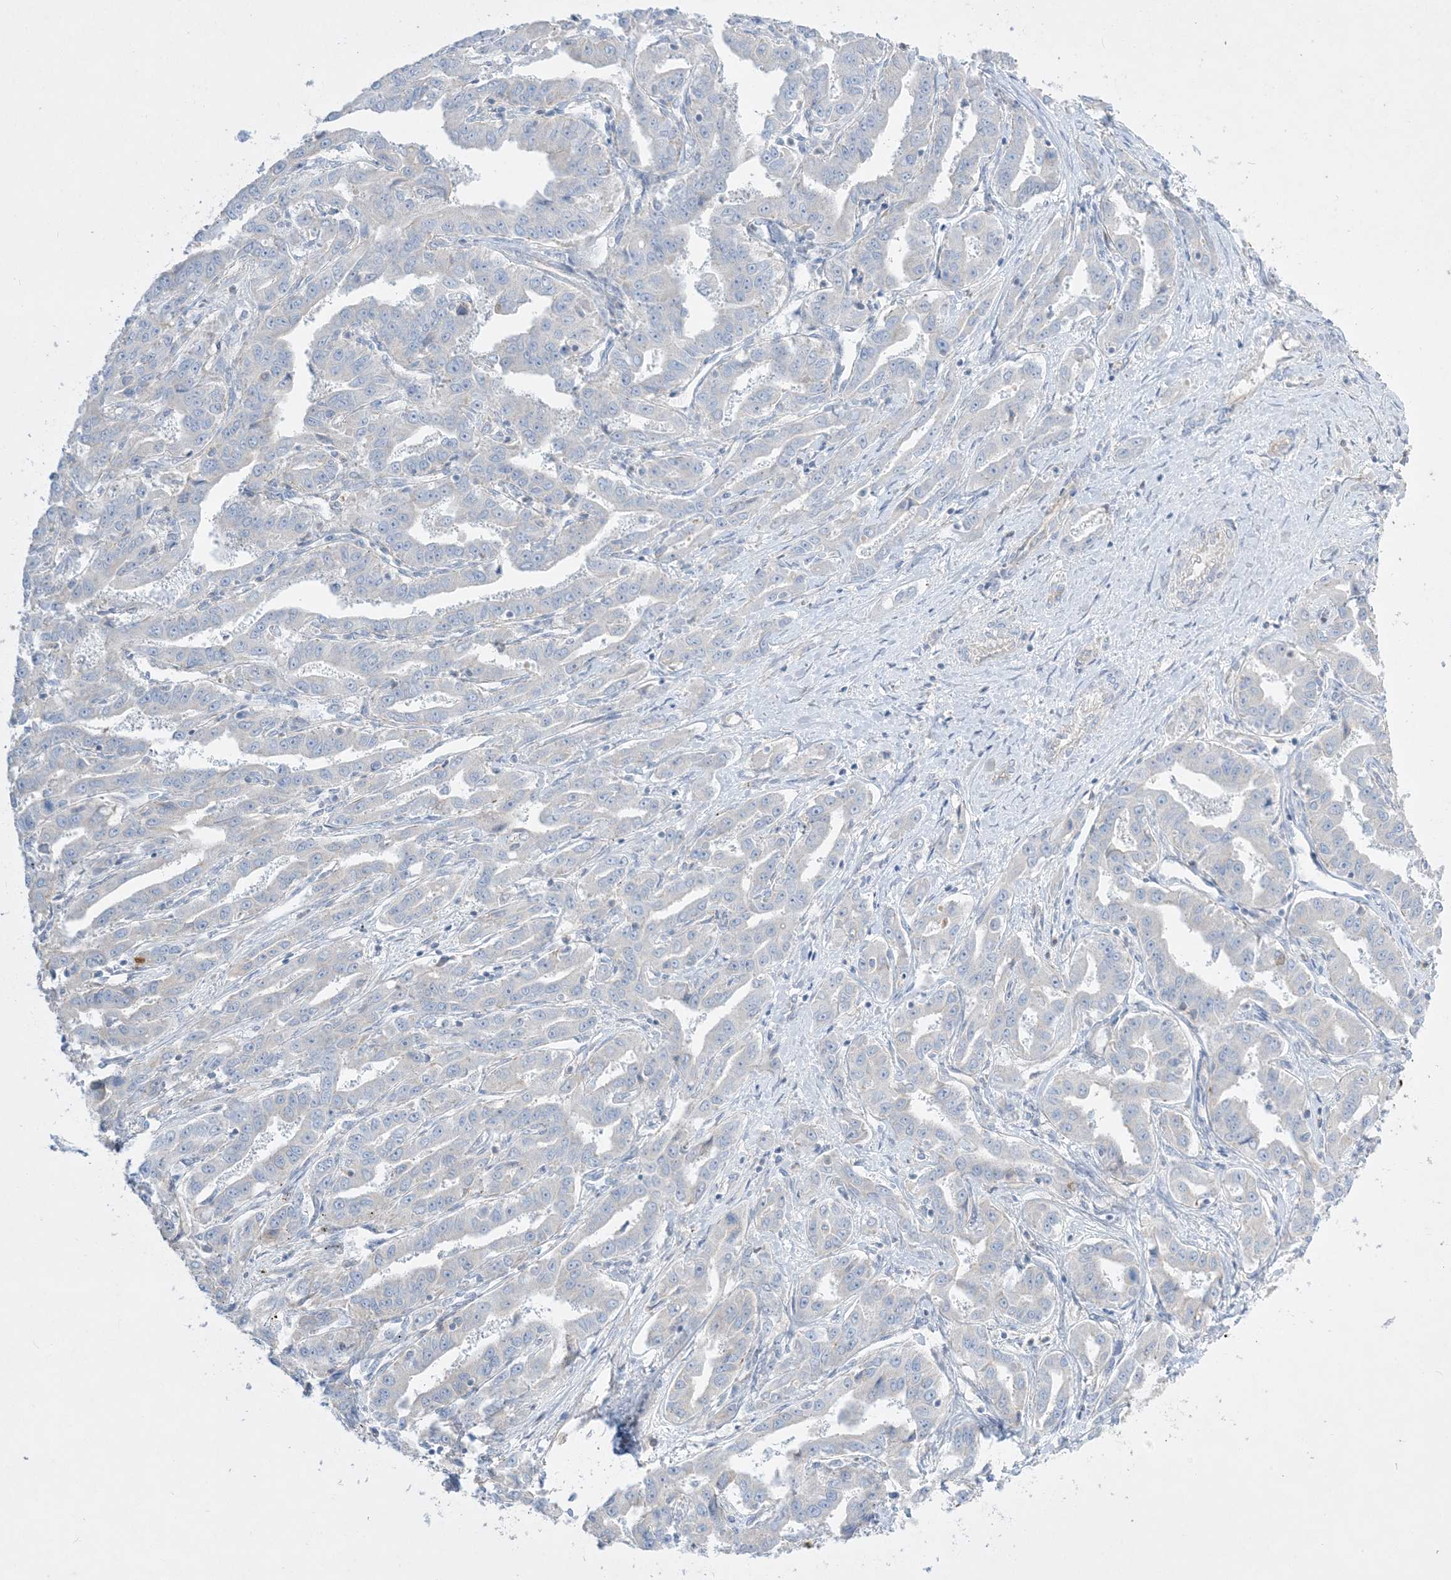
{"staining": {"intensity": "negative", "quantity": "none", "location": "none"}, "tissue": "liver cancer", "cell_type": "Tumor cells", "image_type": "cancer", "snomed": [{"axis": "morphology", "description": "Cholangiocarcinoma"}, {"axis": "topography", "description": "Liver"}], "caption": "This histopathology image is of liver cholangiocarcinoma stained with IHC to label a protein in brown with the nuclei are counter-stained blue. There is no expression in tumor cells.", "gene": "ARHGEF9", "patient": {"sex": "male", "age": 59}}